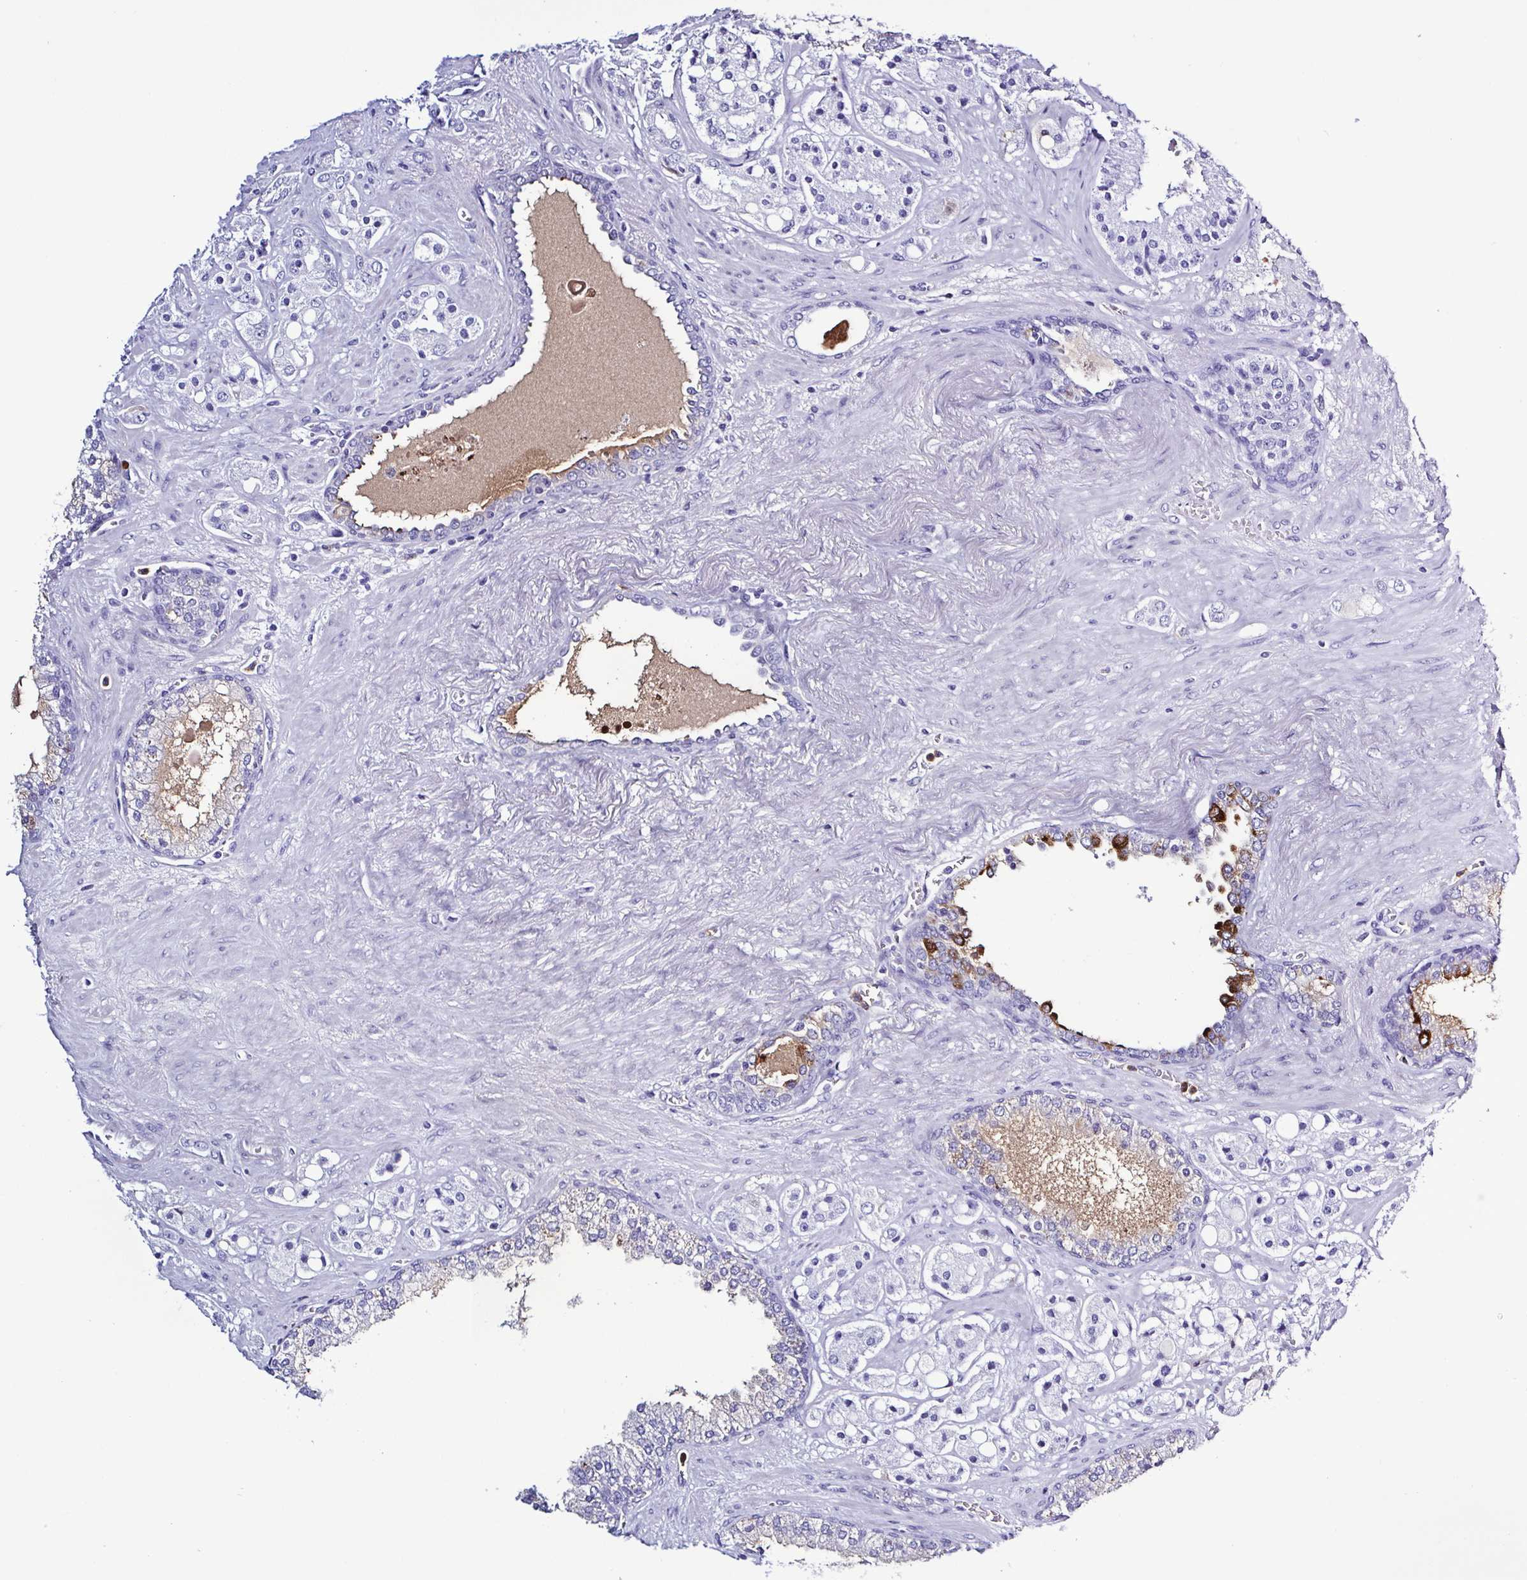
{"staining": {"intensity": "negative", "quantity": "none", "location": "none"}, "tissue": "prostate cancer", "cell_type": "Tumor cells", "image_type": "cancer", "snomed": [{"axis": "morphology", "description": "Adenocarcinoma, High grade"}, {"axis": "topography", "description": "Prostate"}], "caption": "Immunohistochemistry micrograph of neoplastic tissue: prostate cancer stained with DAB exhibits no significant protein staining in tumor cells.", "gene": "LTF", "patient": {"sex": "male", "age": 67}}